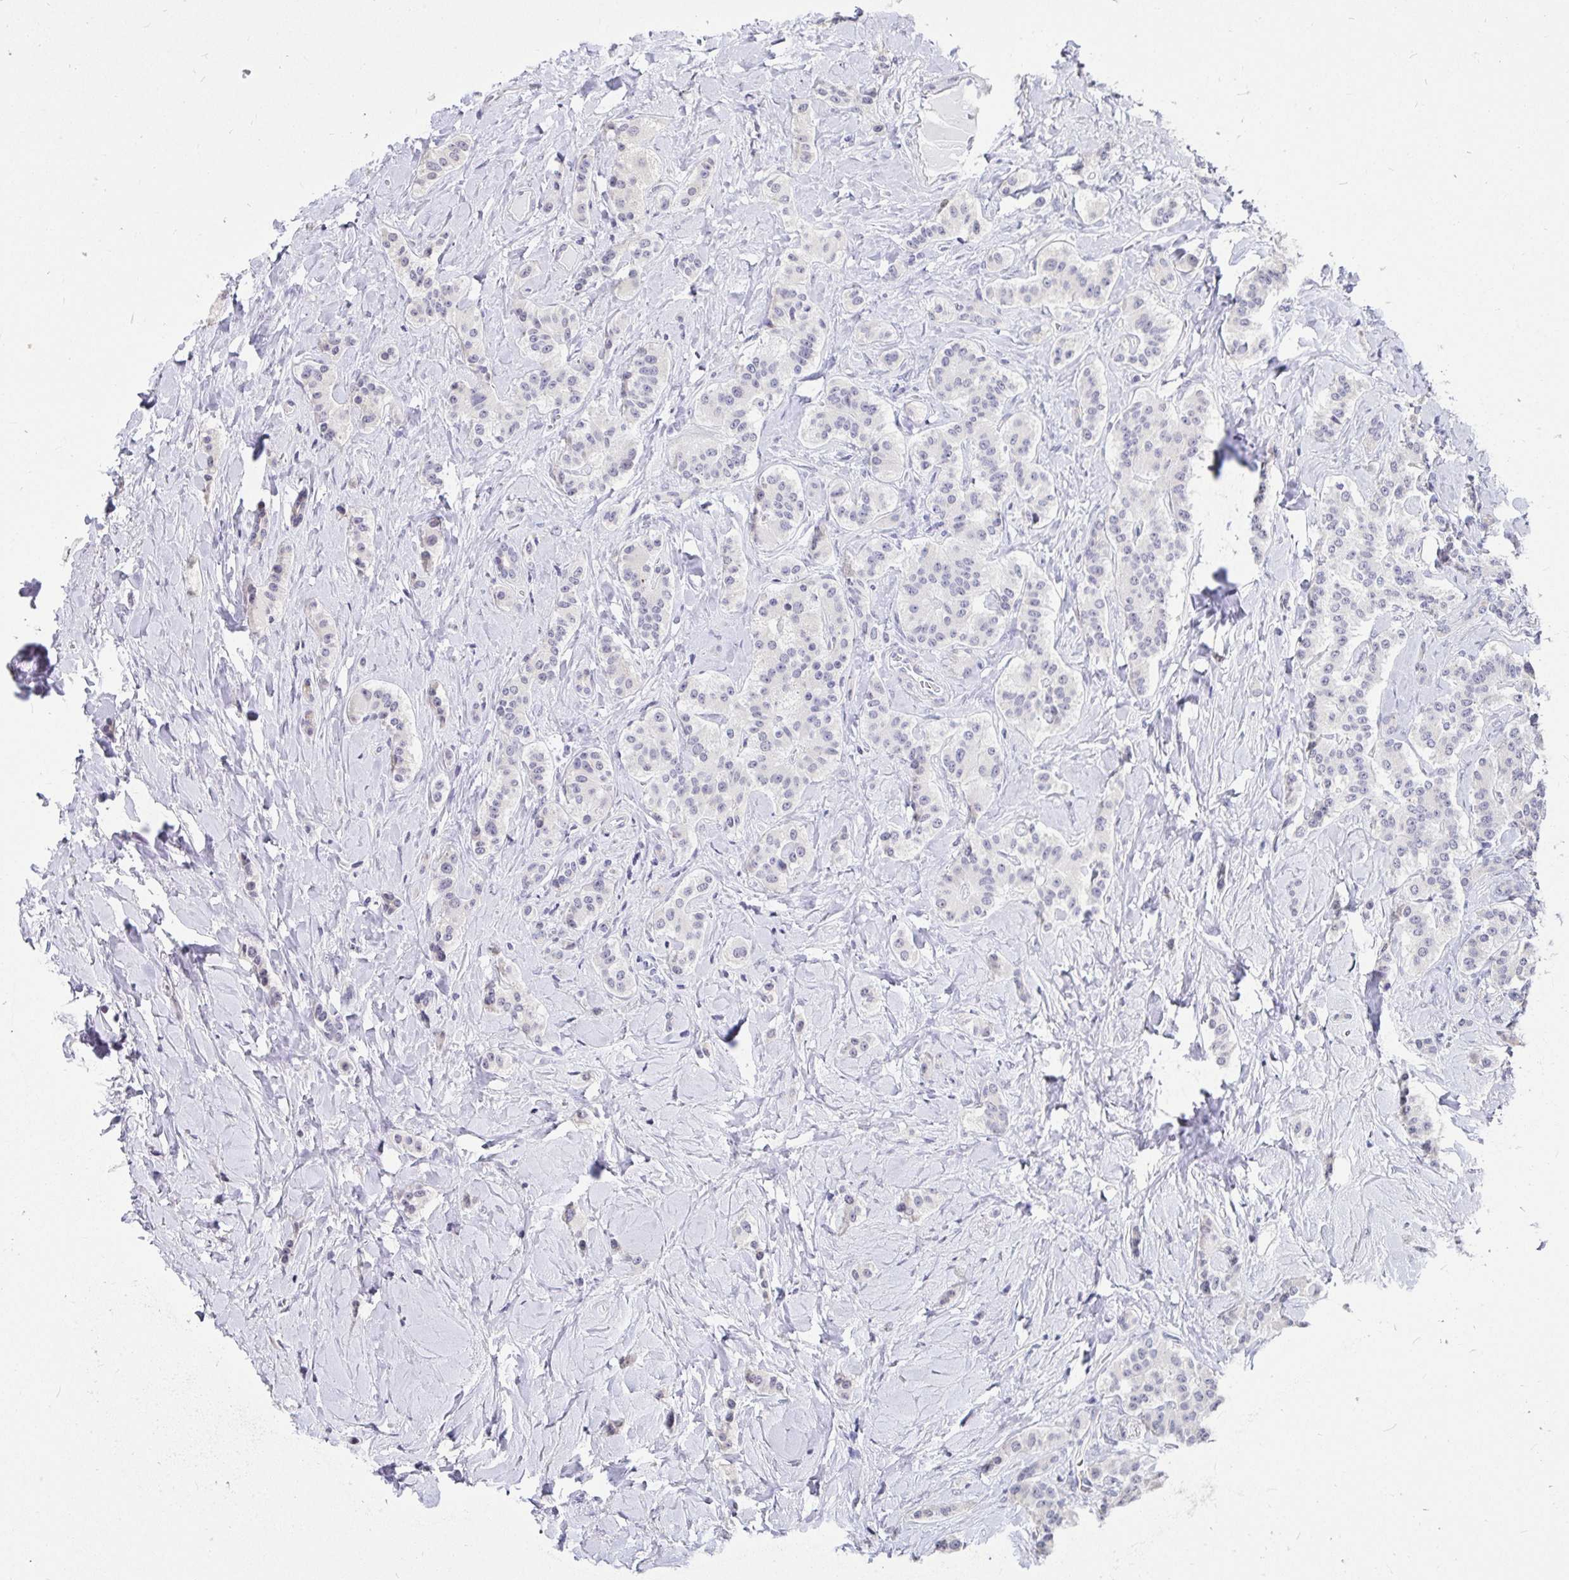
{"staining": {"intensity": "negative", "quantity": "none", "location": "none"}, "tissue": "carcinoid", "cell_type": "Tumor cells", "image_type": "cancer", "snomed": [{"axis": "morphology", "description": "Normal tissue, NOS"}, {"axis": "morphology", "description": "Carcinoid, malignant, NOS"}, {"axis": "topography", "description": "Pancreas"}], "caption": "Protein analysis of carcinoid exhibits no significant positivity in tumor cells.", "gene": "ANLN", "patient": {"sex": "male", "age": 36}}